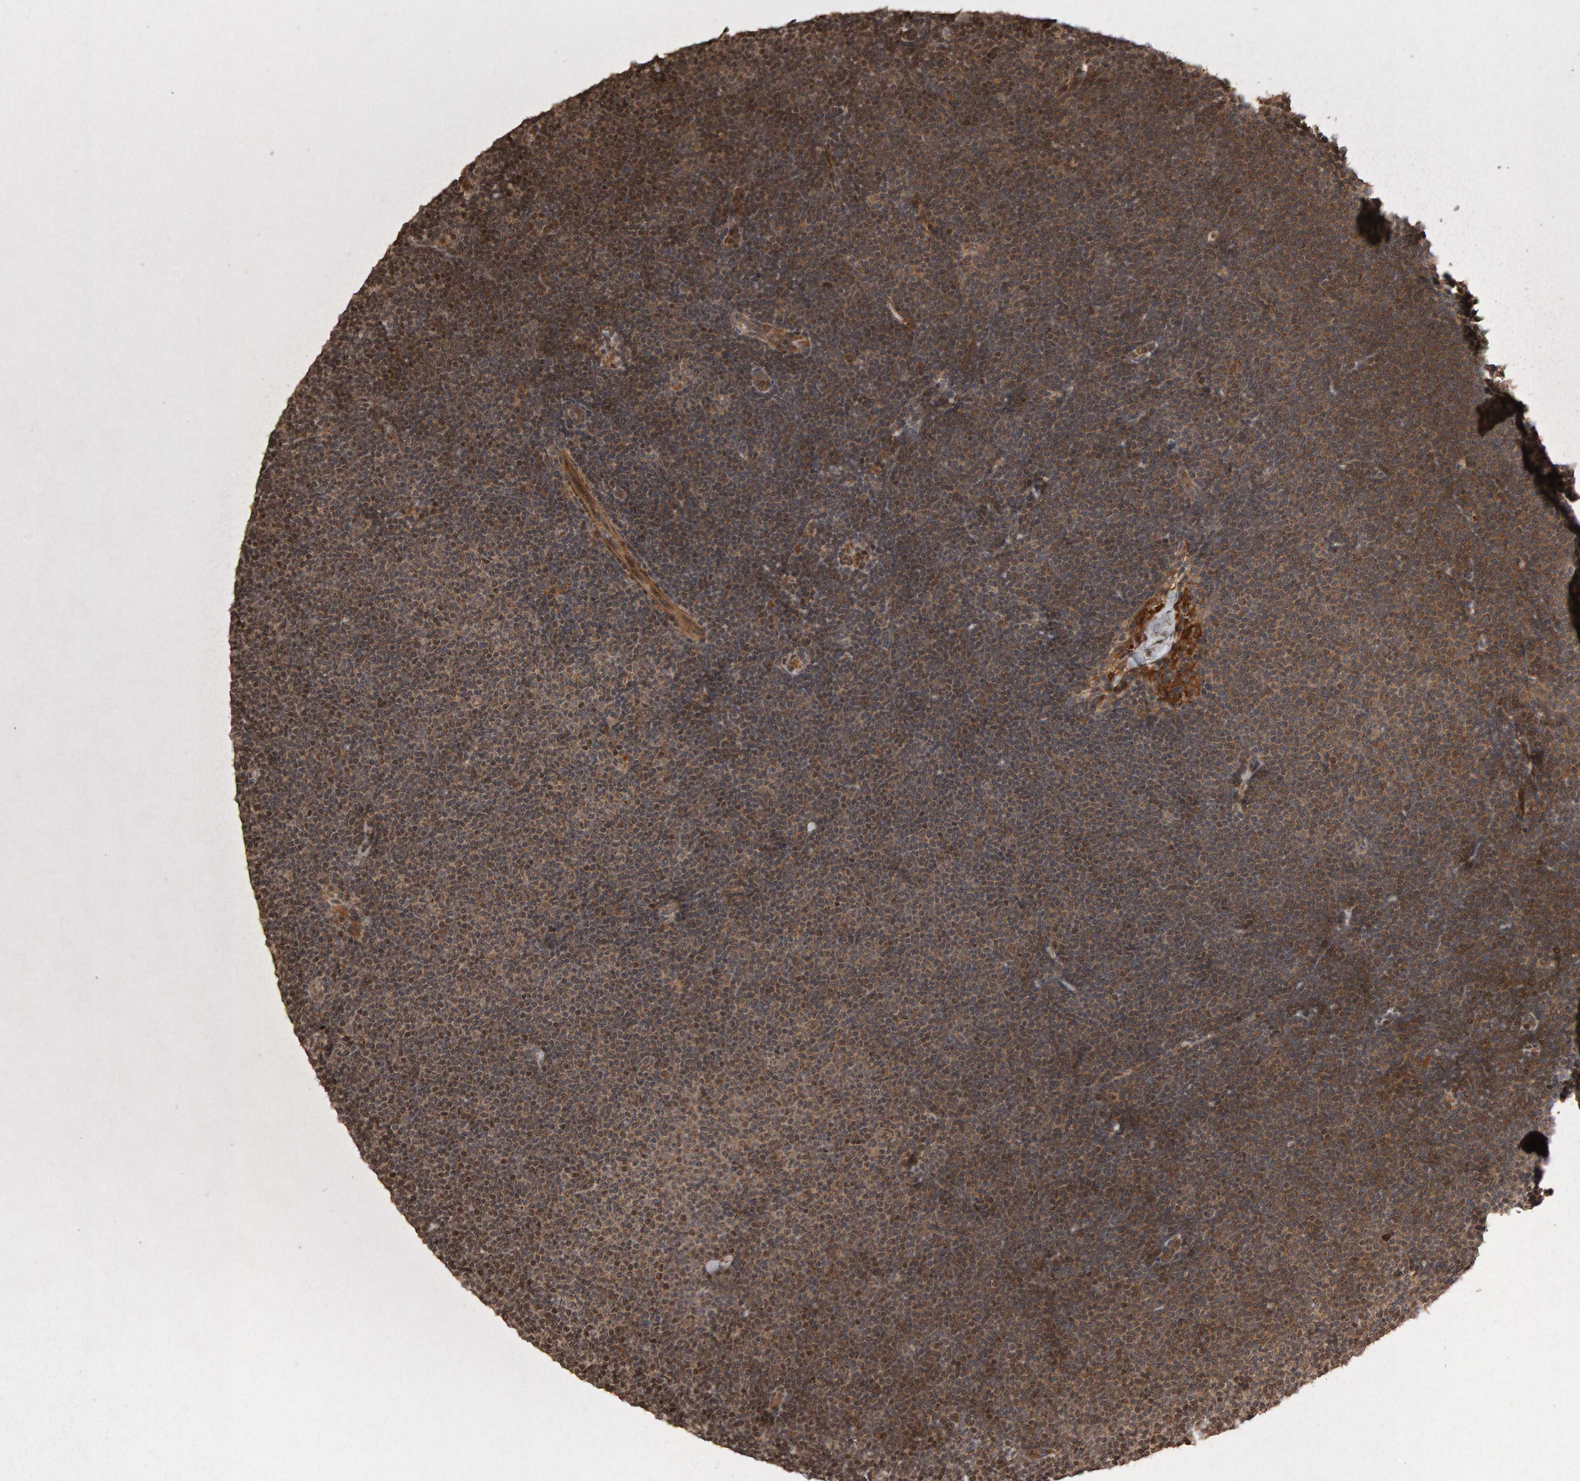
{"staining": {"intensity": "moderate", "quantity": "25%-75%", "location": "cytoplasmic/membranous"}, "tissue": "lymphoma", "cell_type": "Tumor cells", "image_type": "cancer", "snomed": [{"axis": "morphology", "description": "Malignant lymphoma, non-Hodgkin's type, Low grade"}, {"axis": "topography", "description": "Lymph node"}], "caption": "Lymphoma stained for a protein demonstrates moderate cytoplasmic/membranous positivity in tumor cells.", "gene": "OSBP2", "patient": {"sex": "female", "age": 53}}